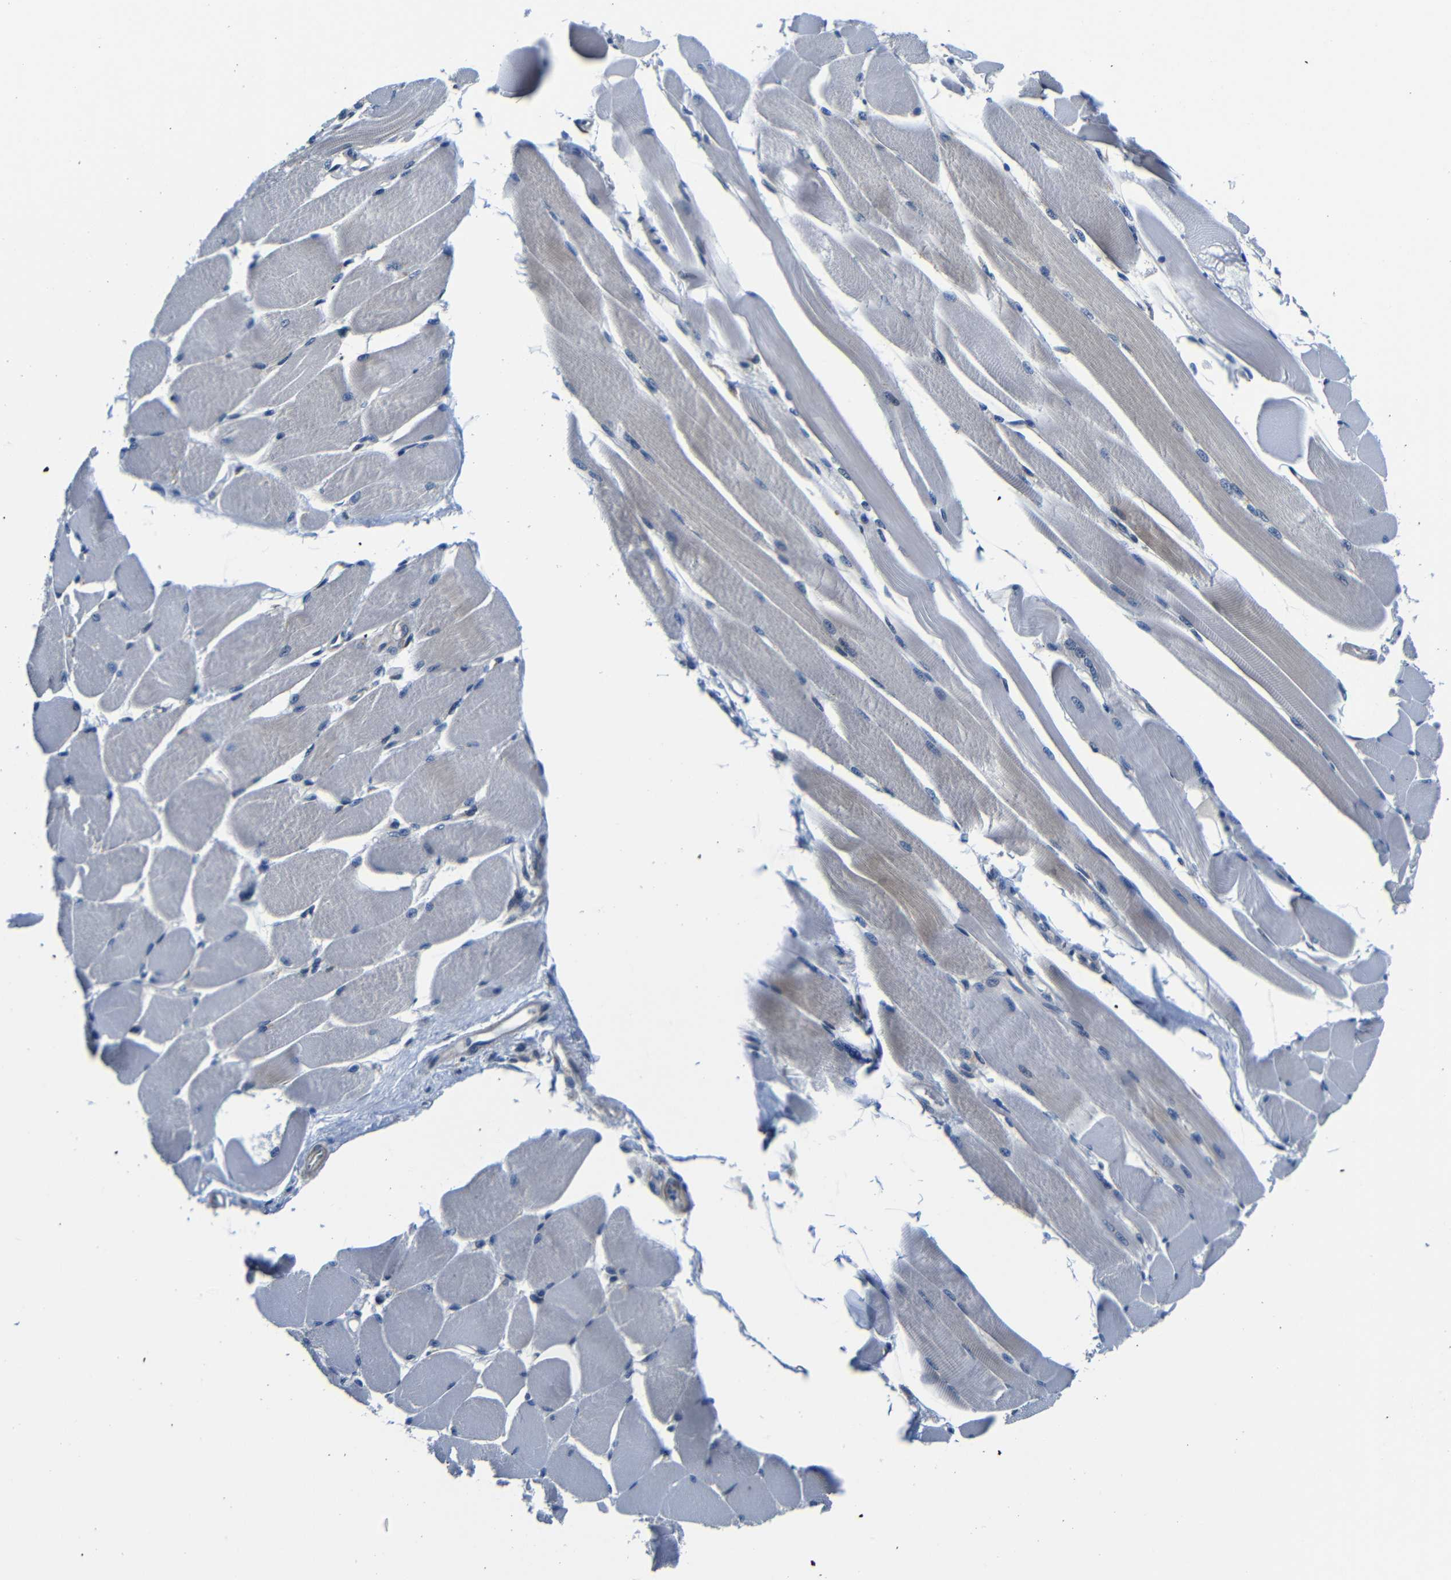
{"staining": {"intensity": "weak", "quantity": "<25%", "location": "cytoplasmic/membranous"}, "tissue": "skeletal muscle", "cell_type": "Myocytes", "image_type": "normal", "snomed": [{"axis": "morphology", "description": "Normal tissue, NOS"}, {"axis": "topography", "description": "Skeletal muscle"}, {"axis": "topography", "description": "Peripheral nerve tissue"}], "caption": "This is a photomicrograph of immunohistochemistry (IHC) staining of unremarkable skeletal muscle, which shows no expression in myocytes. (Brightfield microscopy of DAB immunohistochemistry (IHC) at high magnification).", "gene": "FKBP14", "patient": {"sex": "female", "age": 84}}